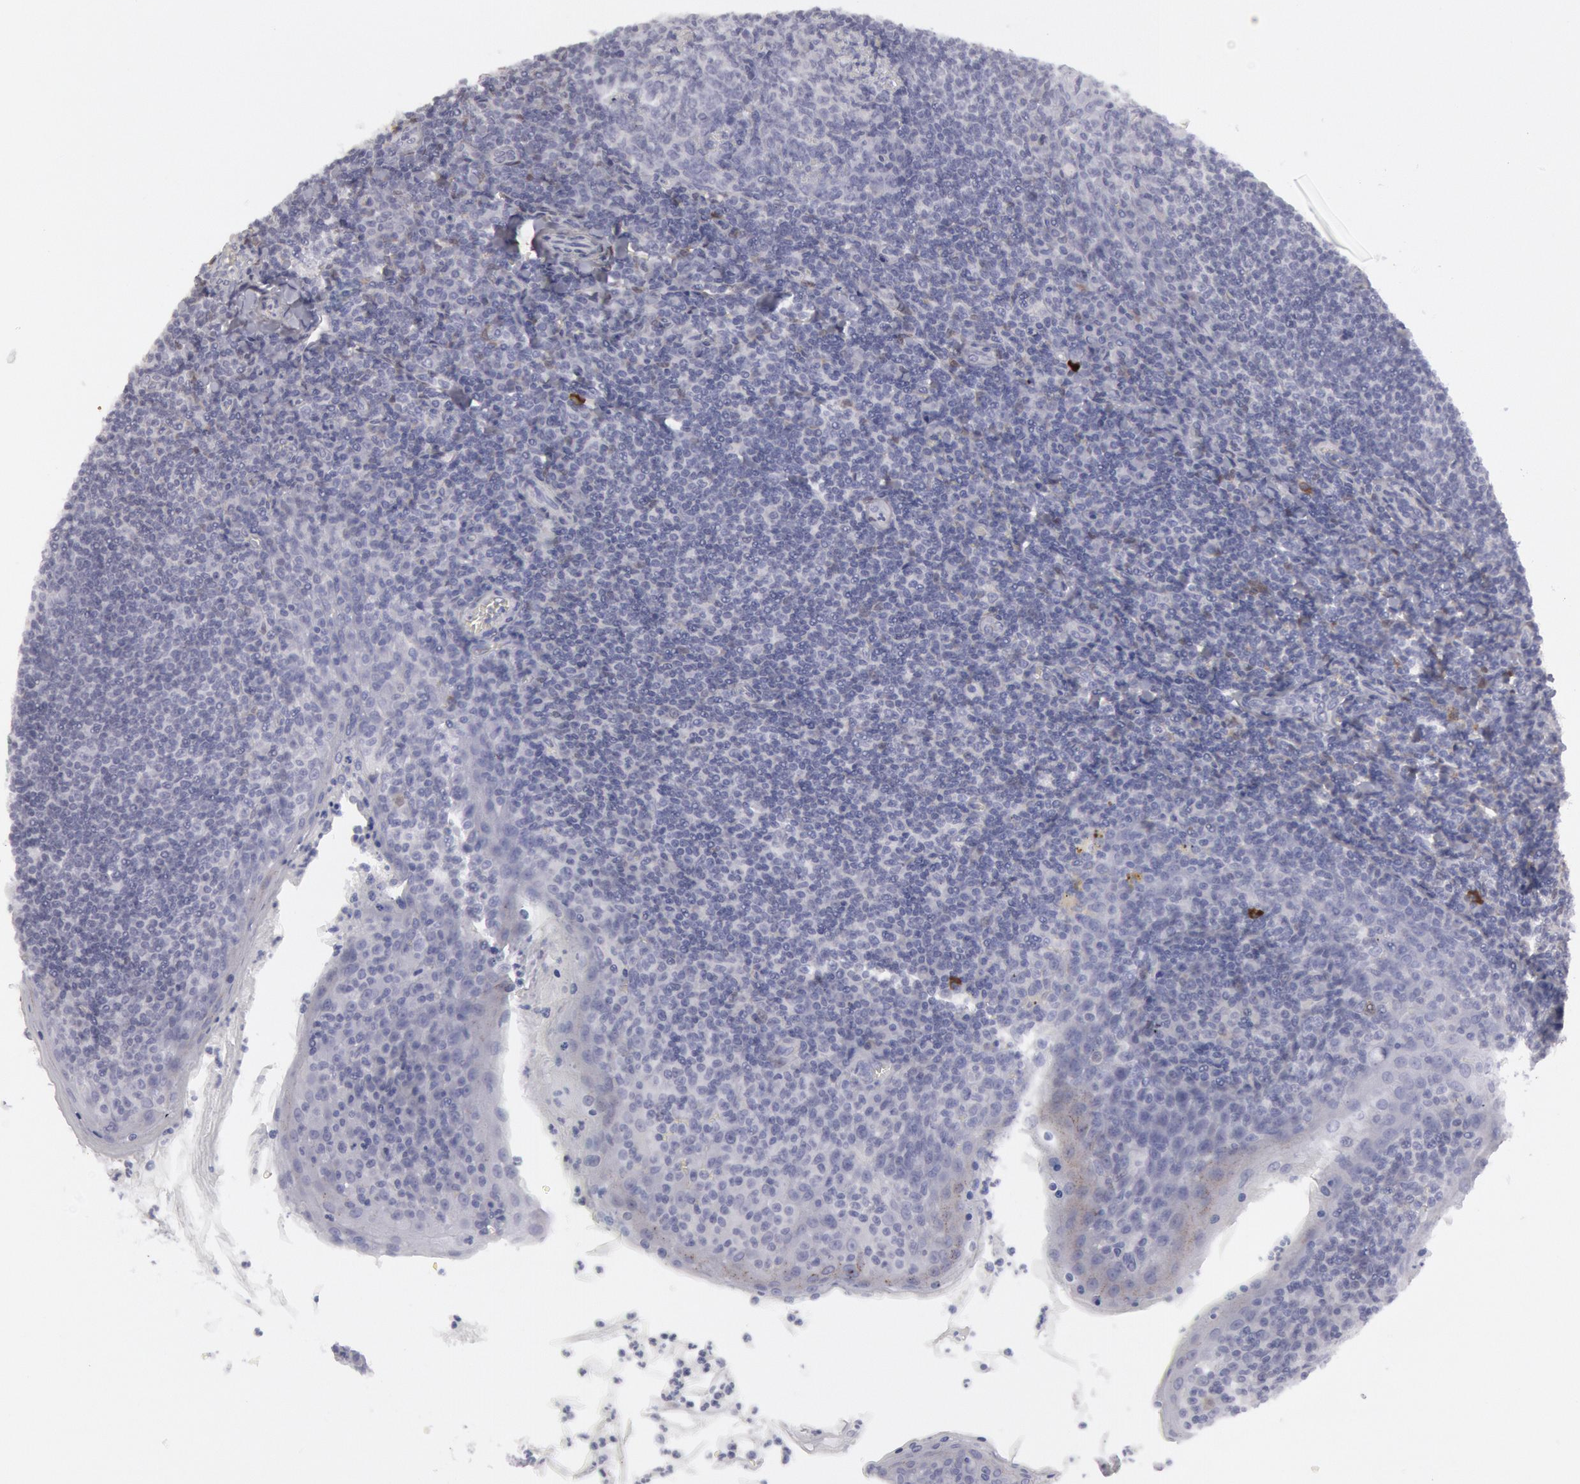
{"staining": {"intensity": "negative", "quantity": "none", "location": "none"}, "tissue": "tonsil", "cell_type": "Germinal center cells", "image_type": "normal", "snomed": [{"axis": "morphology", "description": "Normal tissue, NOS"}, {"axis": "topography", "description": "Tonsil"}], "caption": "The photomicrograph displays no staining of germinal center cells in unremarkable tonsil.", "gene": "FHL1", "patient": {"sex": "male", "age": 31}}